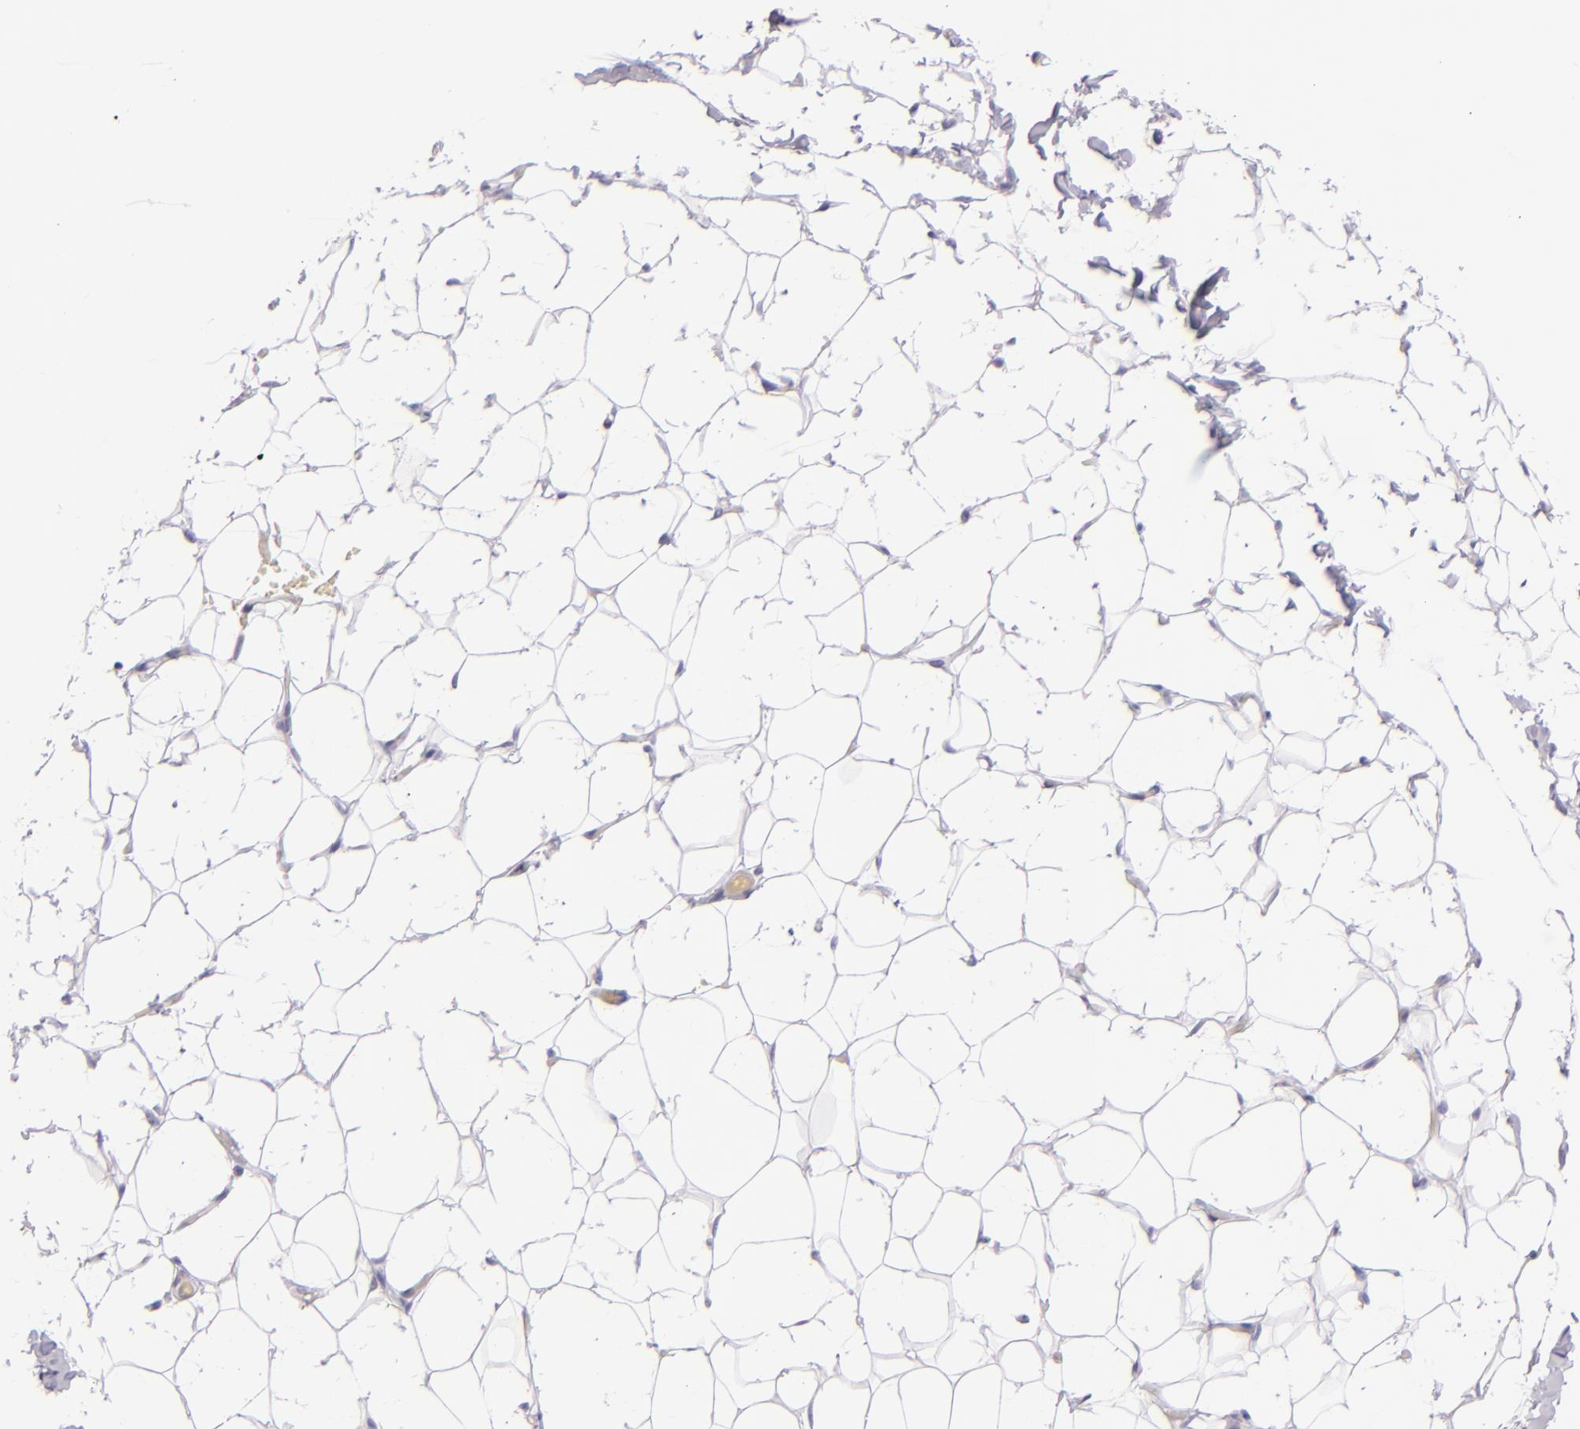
{"staining": {"intensity": "negative", "quantity": "none", "location": "none"}, "tissue": "adipose tissue", "cell_type": "Adipocytes", "image_type": "normal", "snomed": [{"axis": "morphology", "description": "Normal tissue, NOS"}, {"axis": "topography", "description": "Soft tissue"}], "caption": "Normal adipose tissue was stained to show a protein in brown. There is no significant expression in adipocytes. (Brightfield microscopy of DAB (3,3'-diaminobenzidine) IHC at high magnification).", "gene": "MUC5AC", "patient": {"sex": "male", "age": 26}}